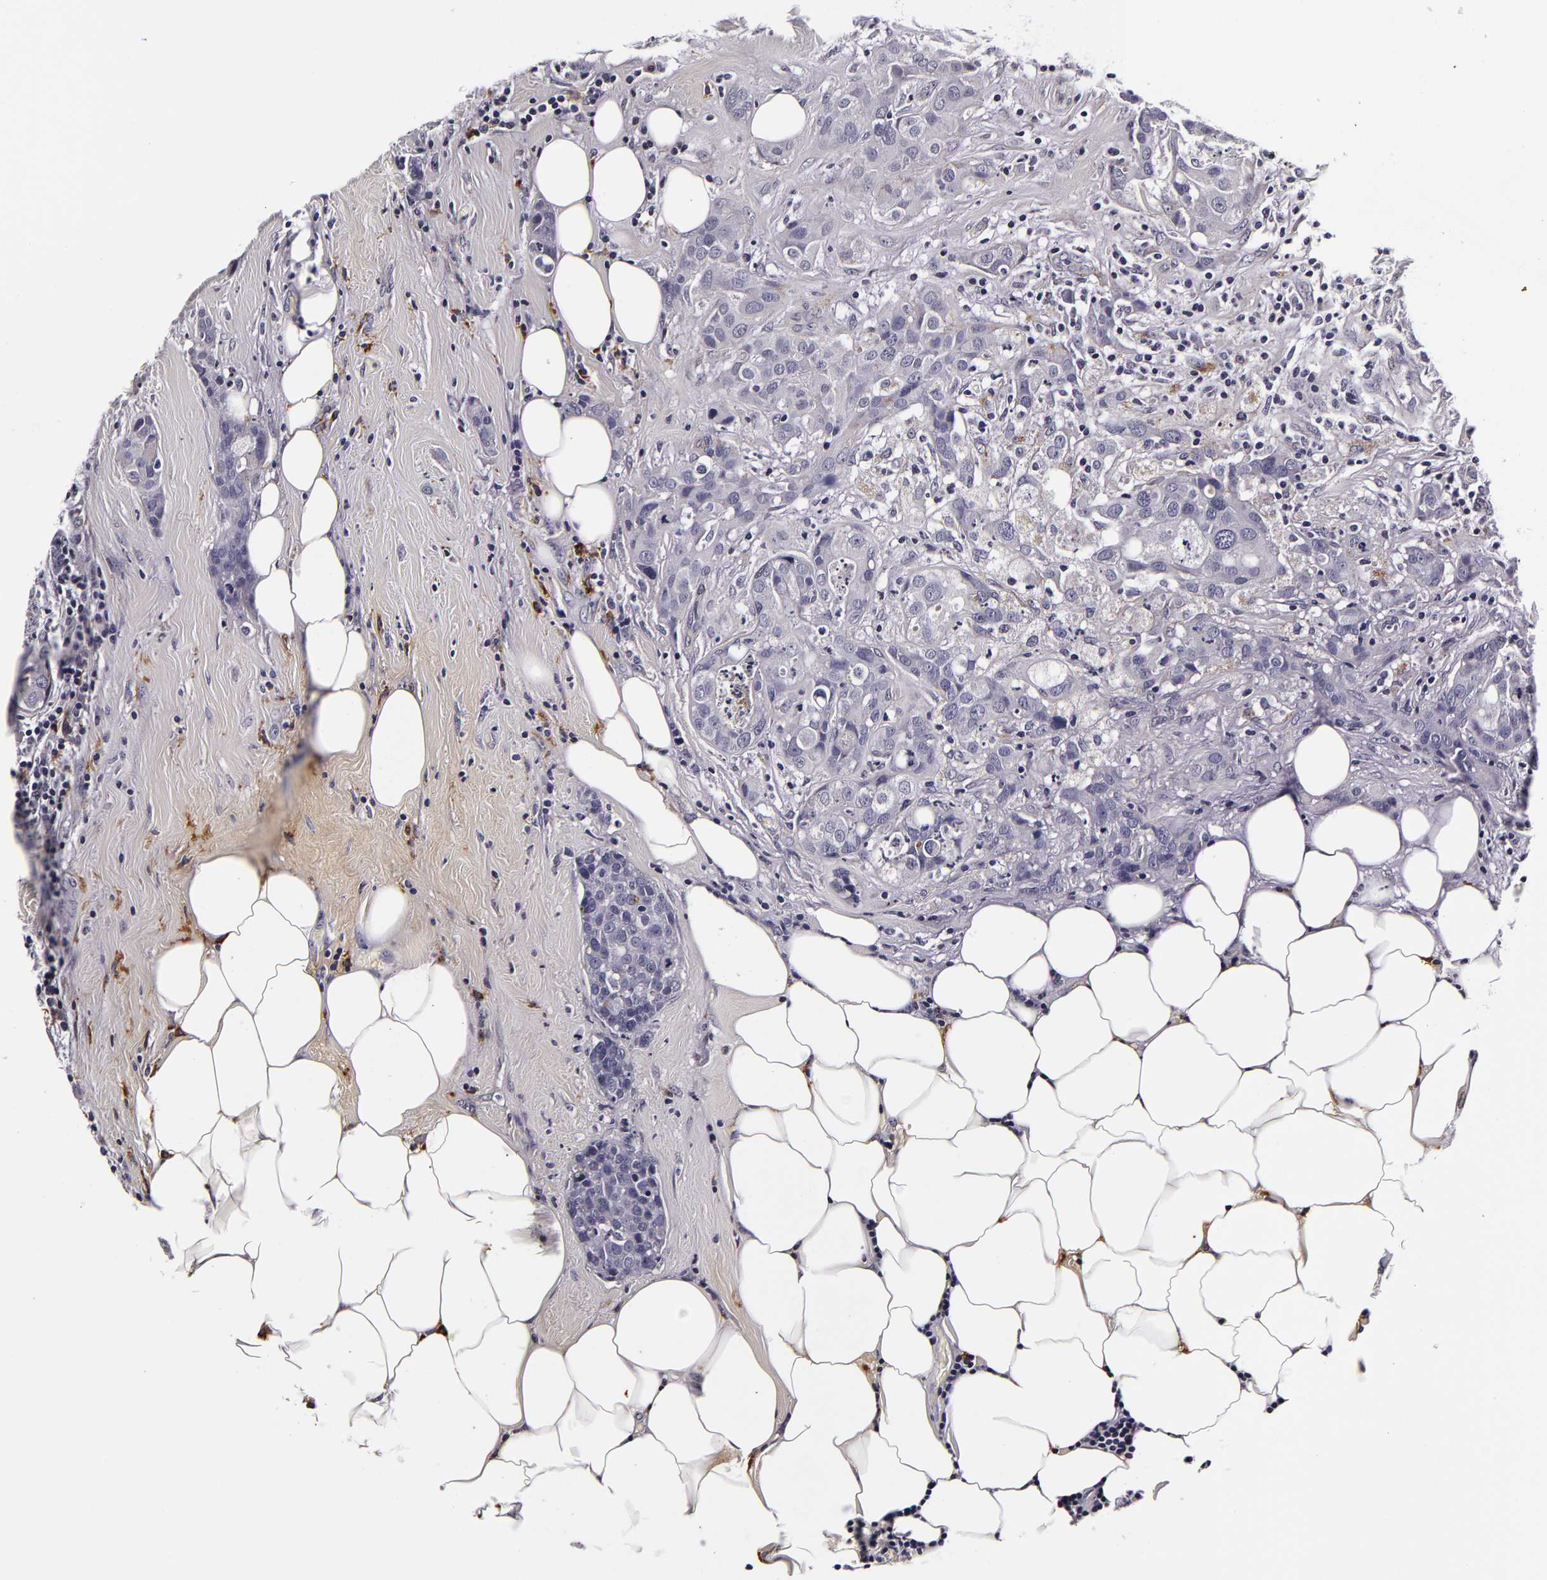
{"staining": {"intensity": "negative", "quantity": "none", "location": "none"}, "tissue": "breast cancer", "cell_type": "Tumor cells", "image_type": "cancer", "snomed": [{"axis": "morphology", "description": "Duct carcinoma"}, {"axis": "topography", "description": "Breast"}], "caption": "Tumor cells are negative for protein expression in human intraductal carcinoma (breast).", "gene": "LGALS3BP", "patient": {"sex": "female", "age": 45}}